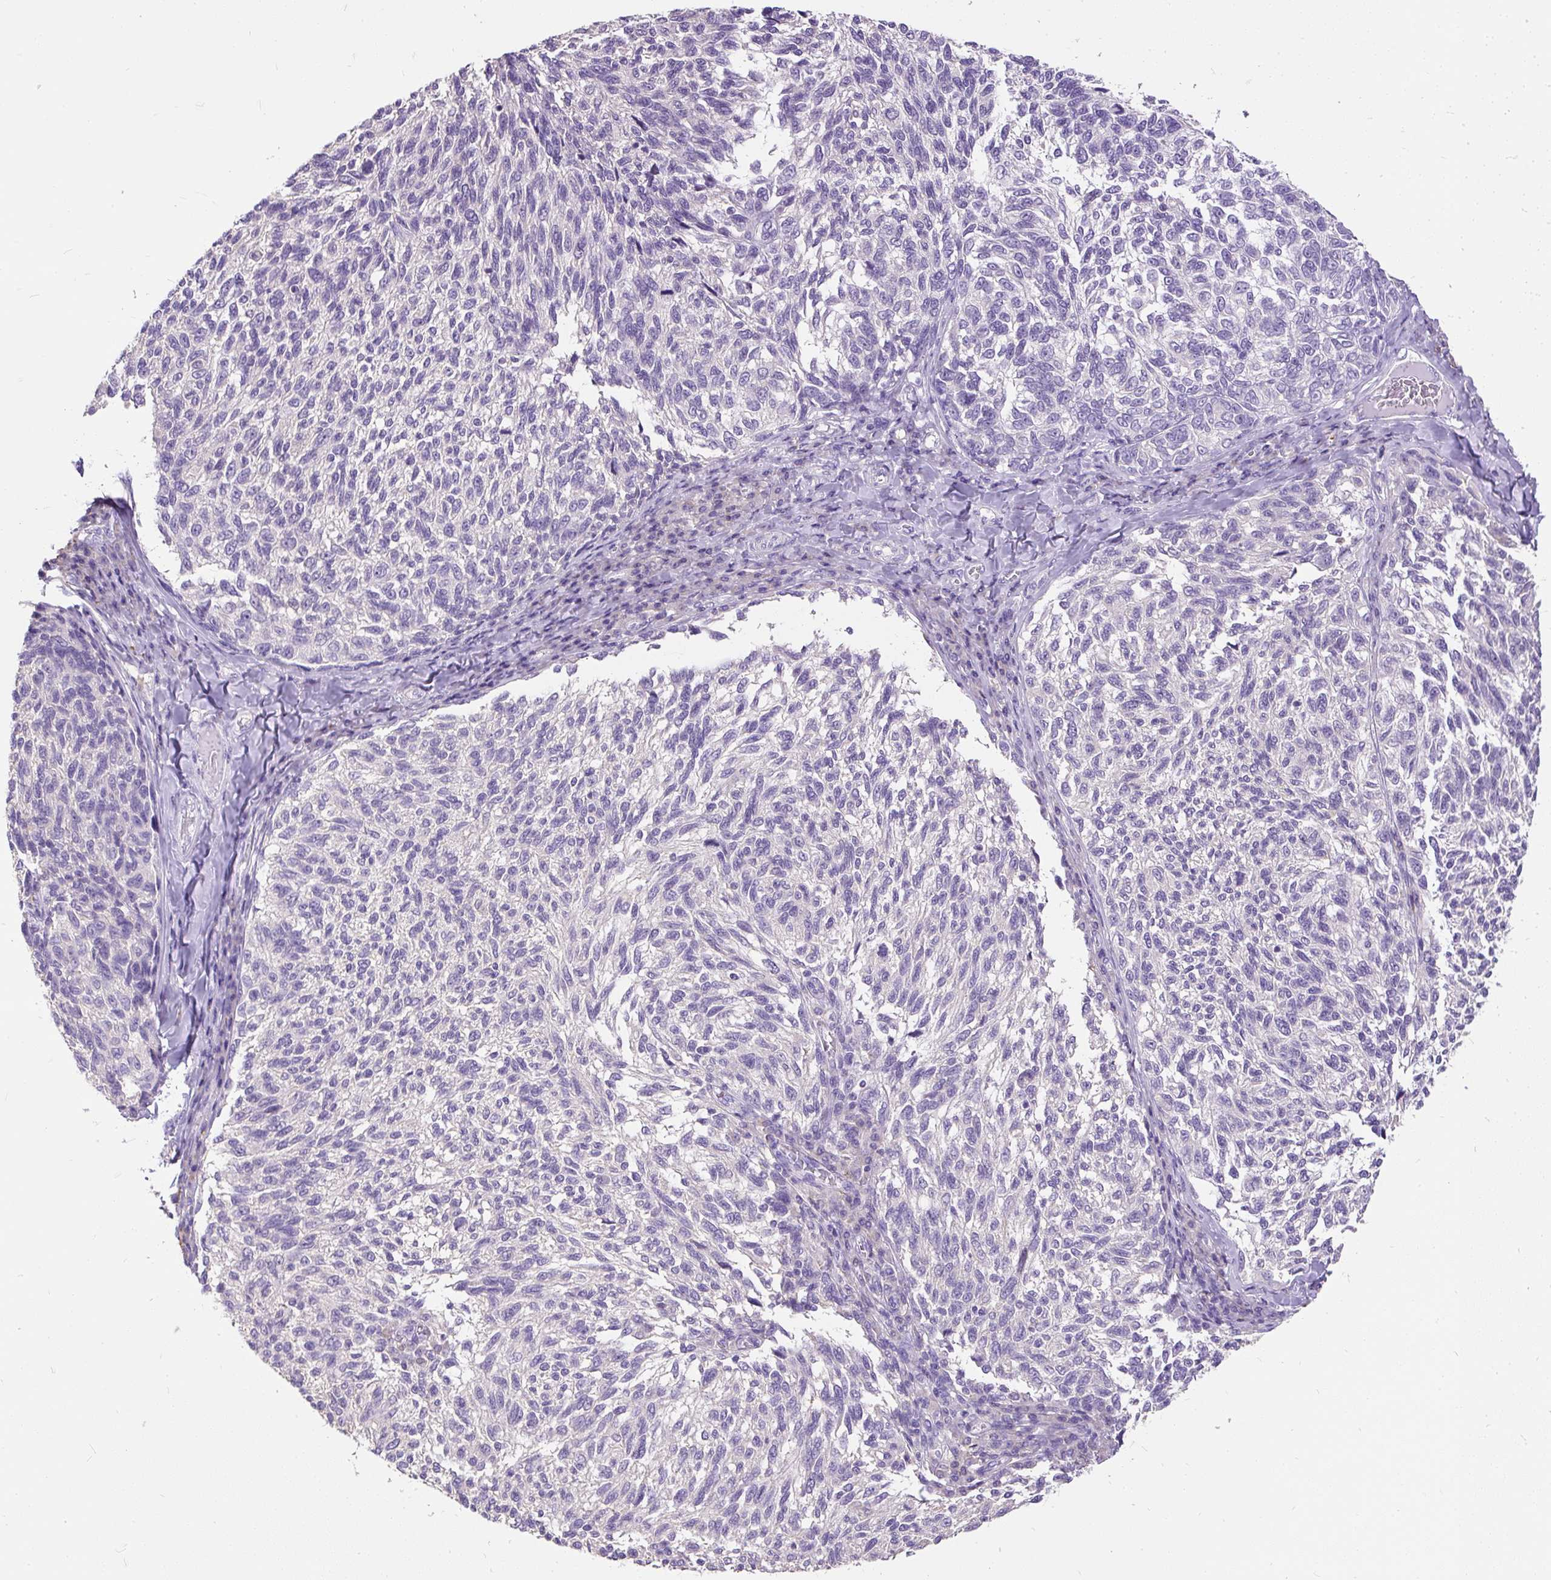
{"staining": {"intensity": "negative", "quantity": "none", "location": "none"}, "tissue": "melanoma", "cell_type": "Tumor cells", "image_type": "cancer", "snomed": [{"axis": "morphology", "description": "Malignant melanoma, NOS"}, {"axis": "topography", "description": "Skin"}], "caption": "Tumor cells are negative for brown protein staining in melanoma.", "gene": "GBX1", "patient": {"sex": "female", "age": 73}}